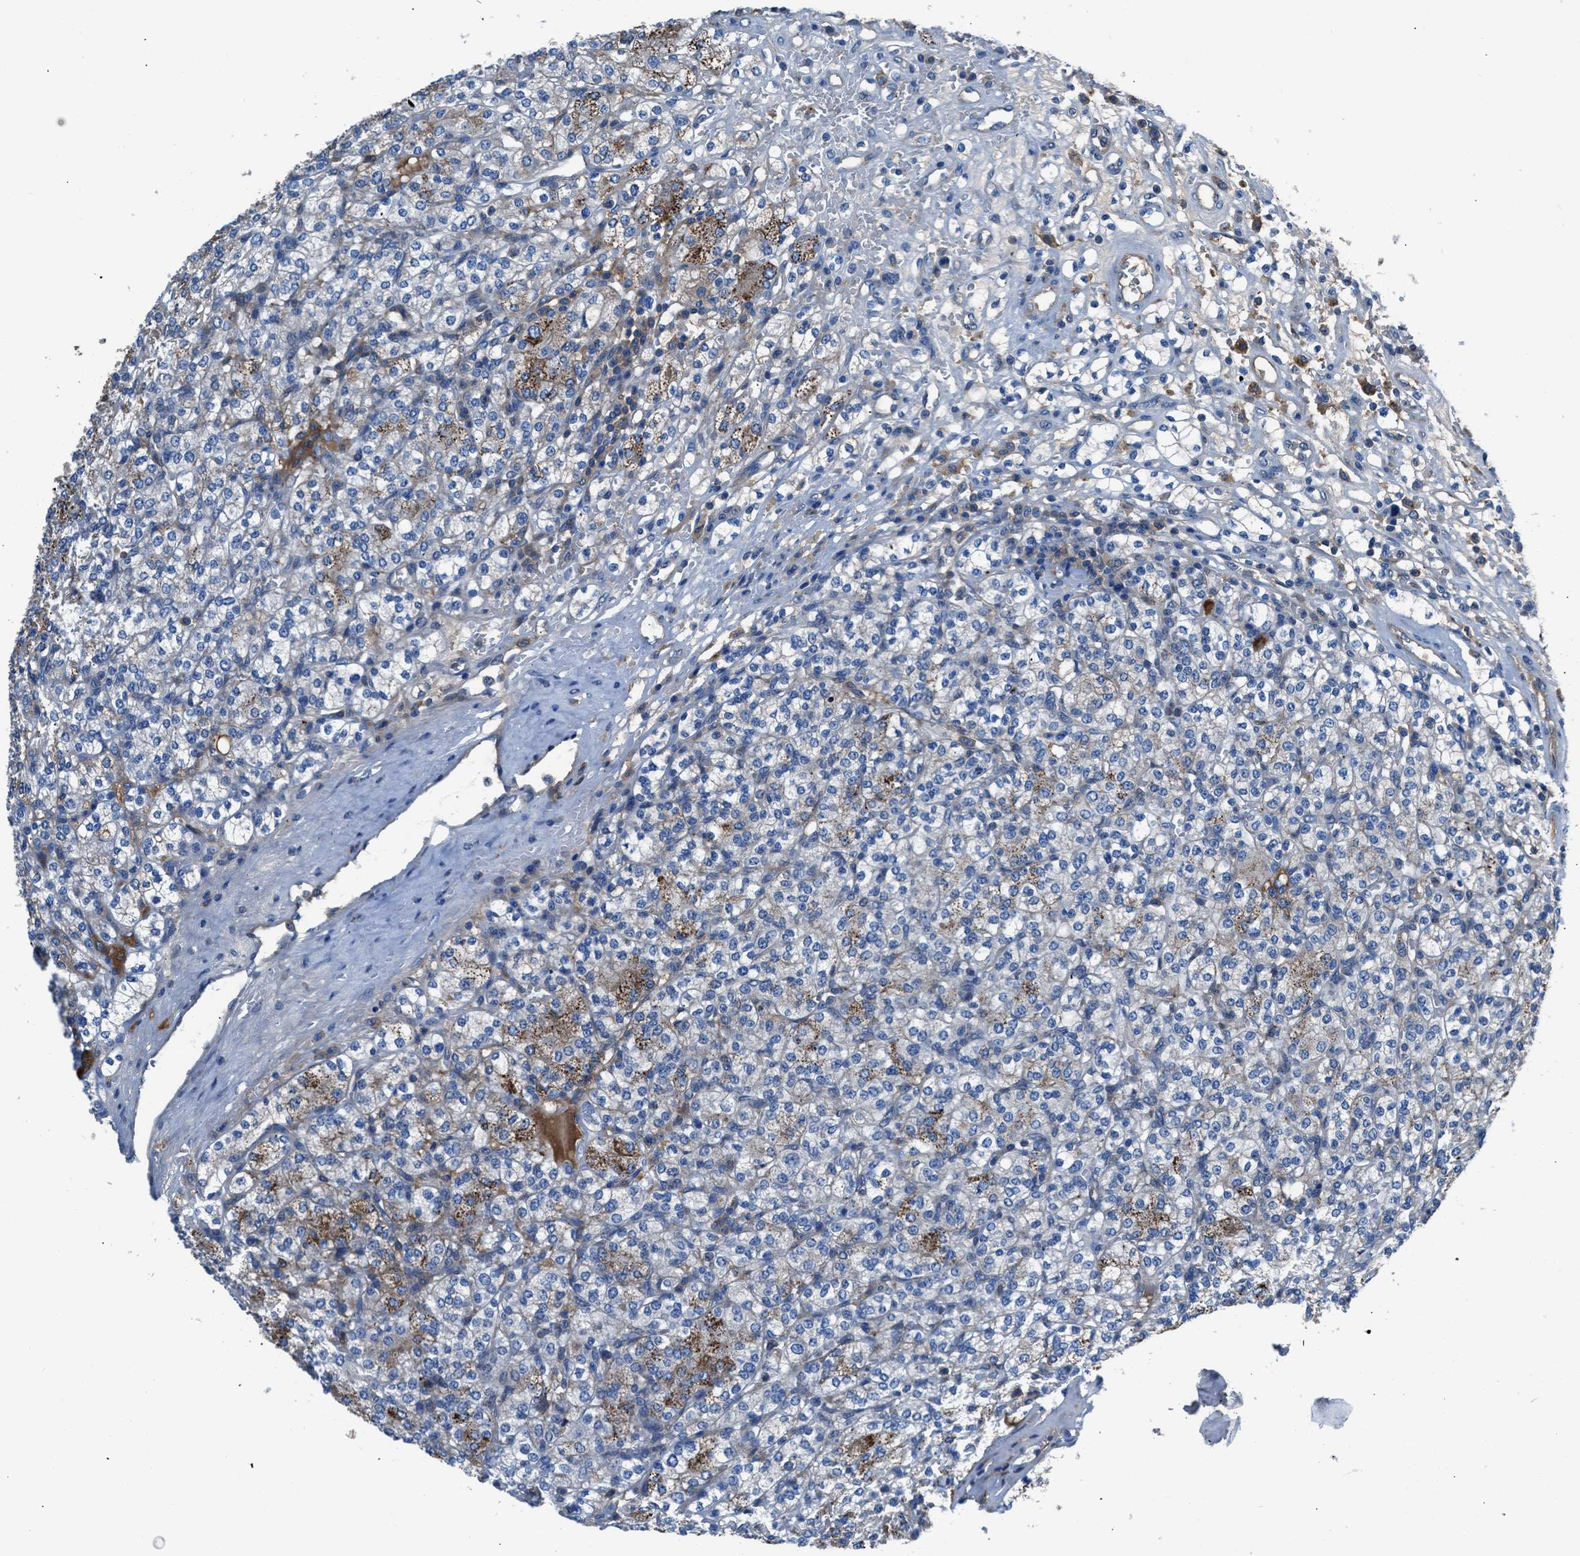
{"staining": {"intensity": "negative", "quantity": "none", "location": "none"}, "tissue": "renal cancer", "cell_type": "Tumor cells", "image_type": "cancer", "snomed": [{"axis": "morphology", "description": "Adenocarcinoma, NOS"}, {"axis": "topography", "description": "Kidney"}], "caption": "Immunohistochemistry (IHC) histopathology image of human renal adenocarcinoma stained for a protein (brown), which exhibits no expression in tumor cells.", "gene": "SLC38A6", "patient": {"sex": "male", "age": 77}}